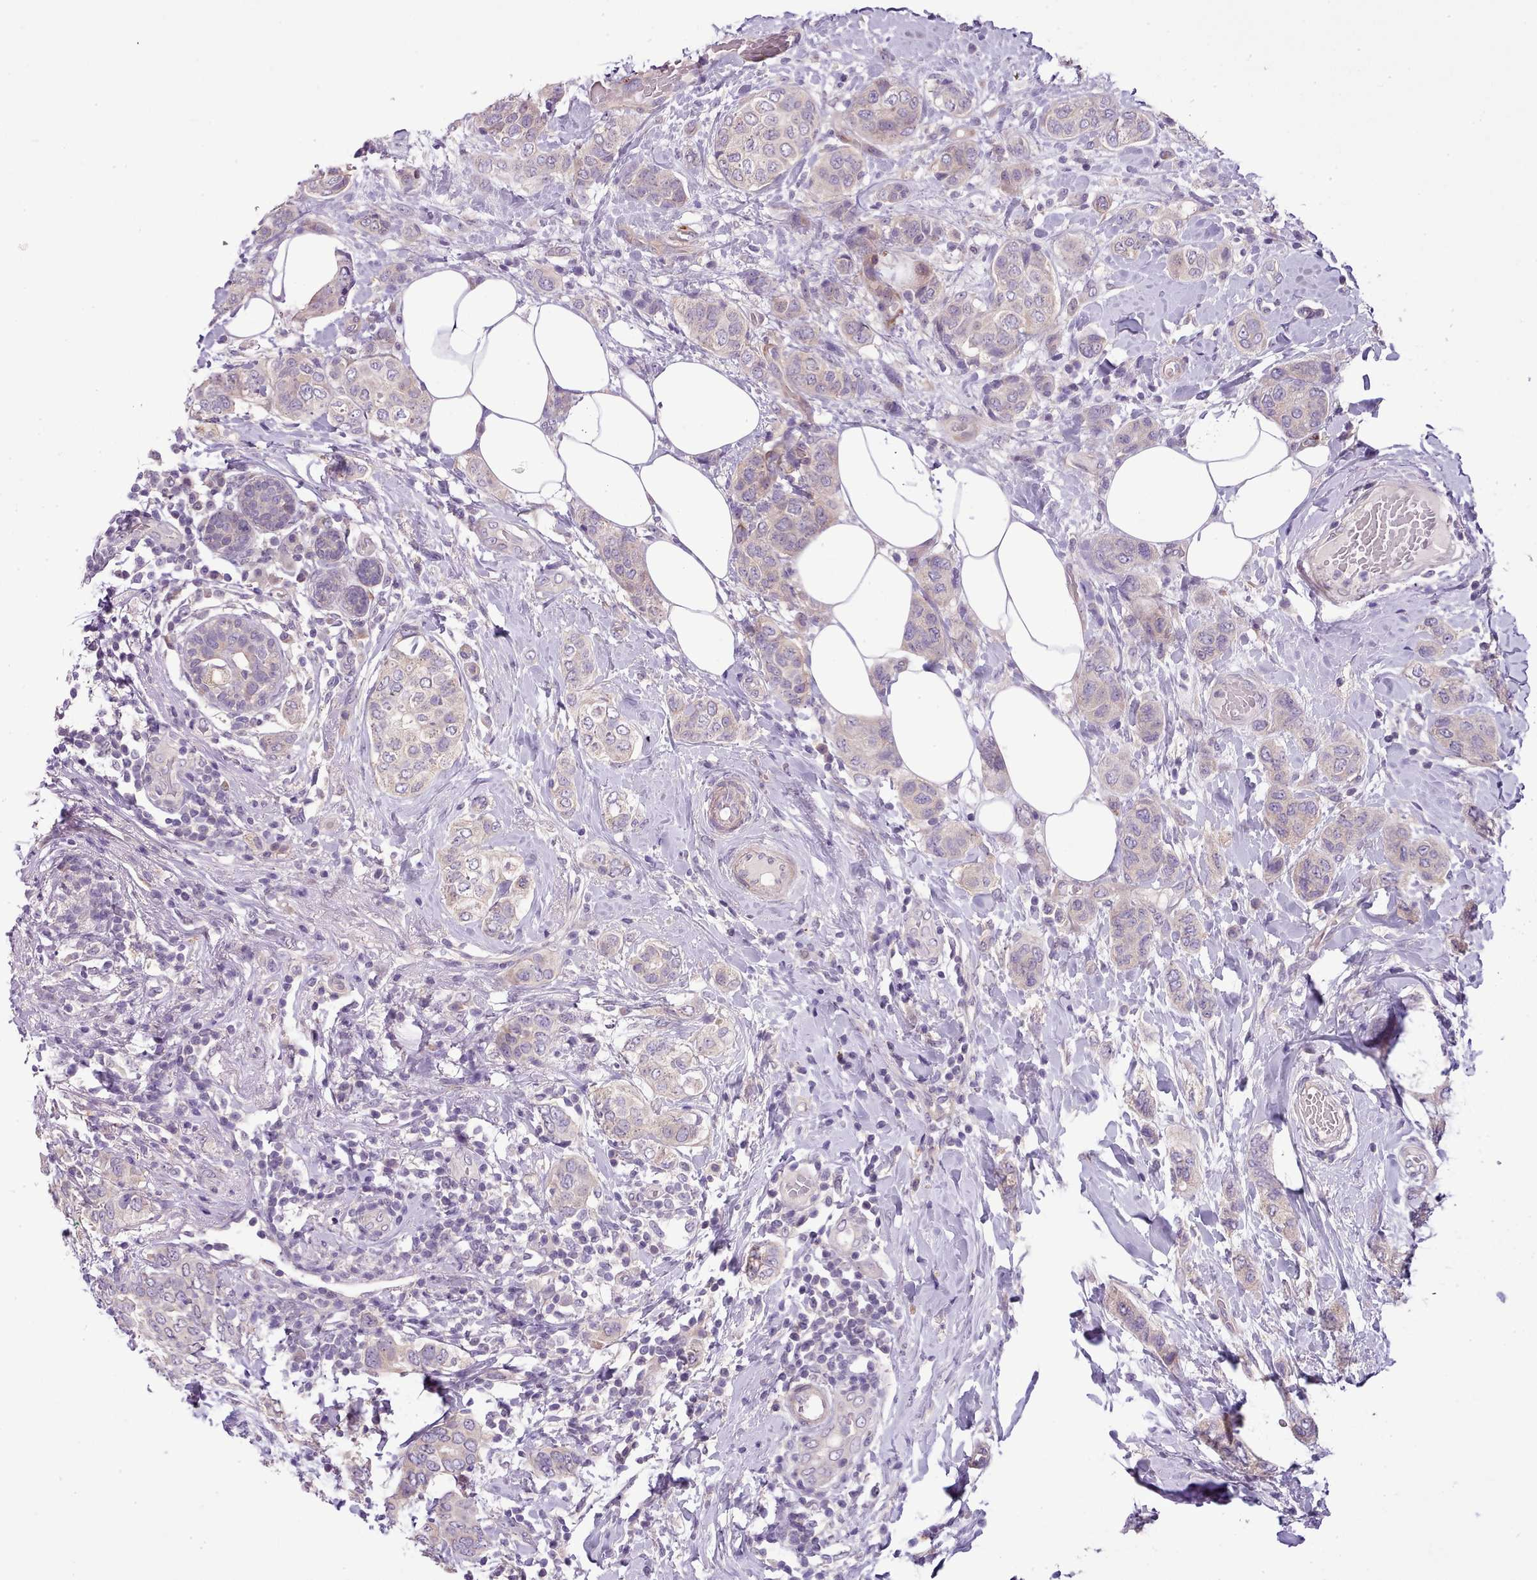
{"staining": {"intensity": "negative", "quantity": "none", "location": "none"}, "tissue": "breast cancer", "cell_type": "Tumor cells", "image_type": "cancer", "snomed": [{"axis": "morphology", "description": "Lobular carcinoma"}, {"axis": "topography", "description": "Breast"}], "caption": "The photomicrograph demonstrates no staining of tumor cells in breast cancer (lobular carcinoma).", "gene": "SETX", "patient": {"sex": "female", "age": 51}}